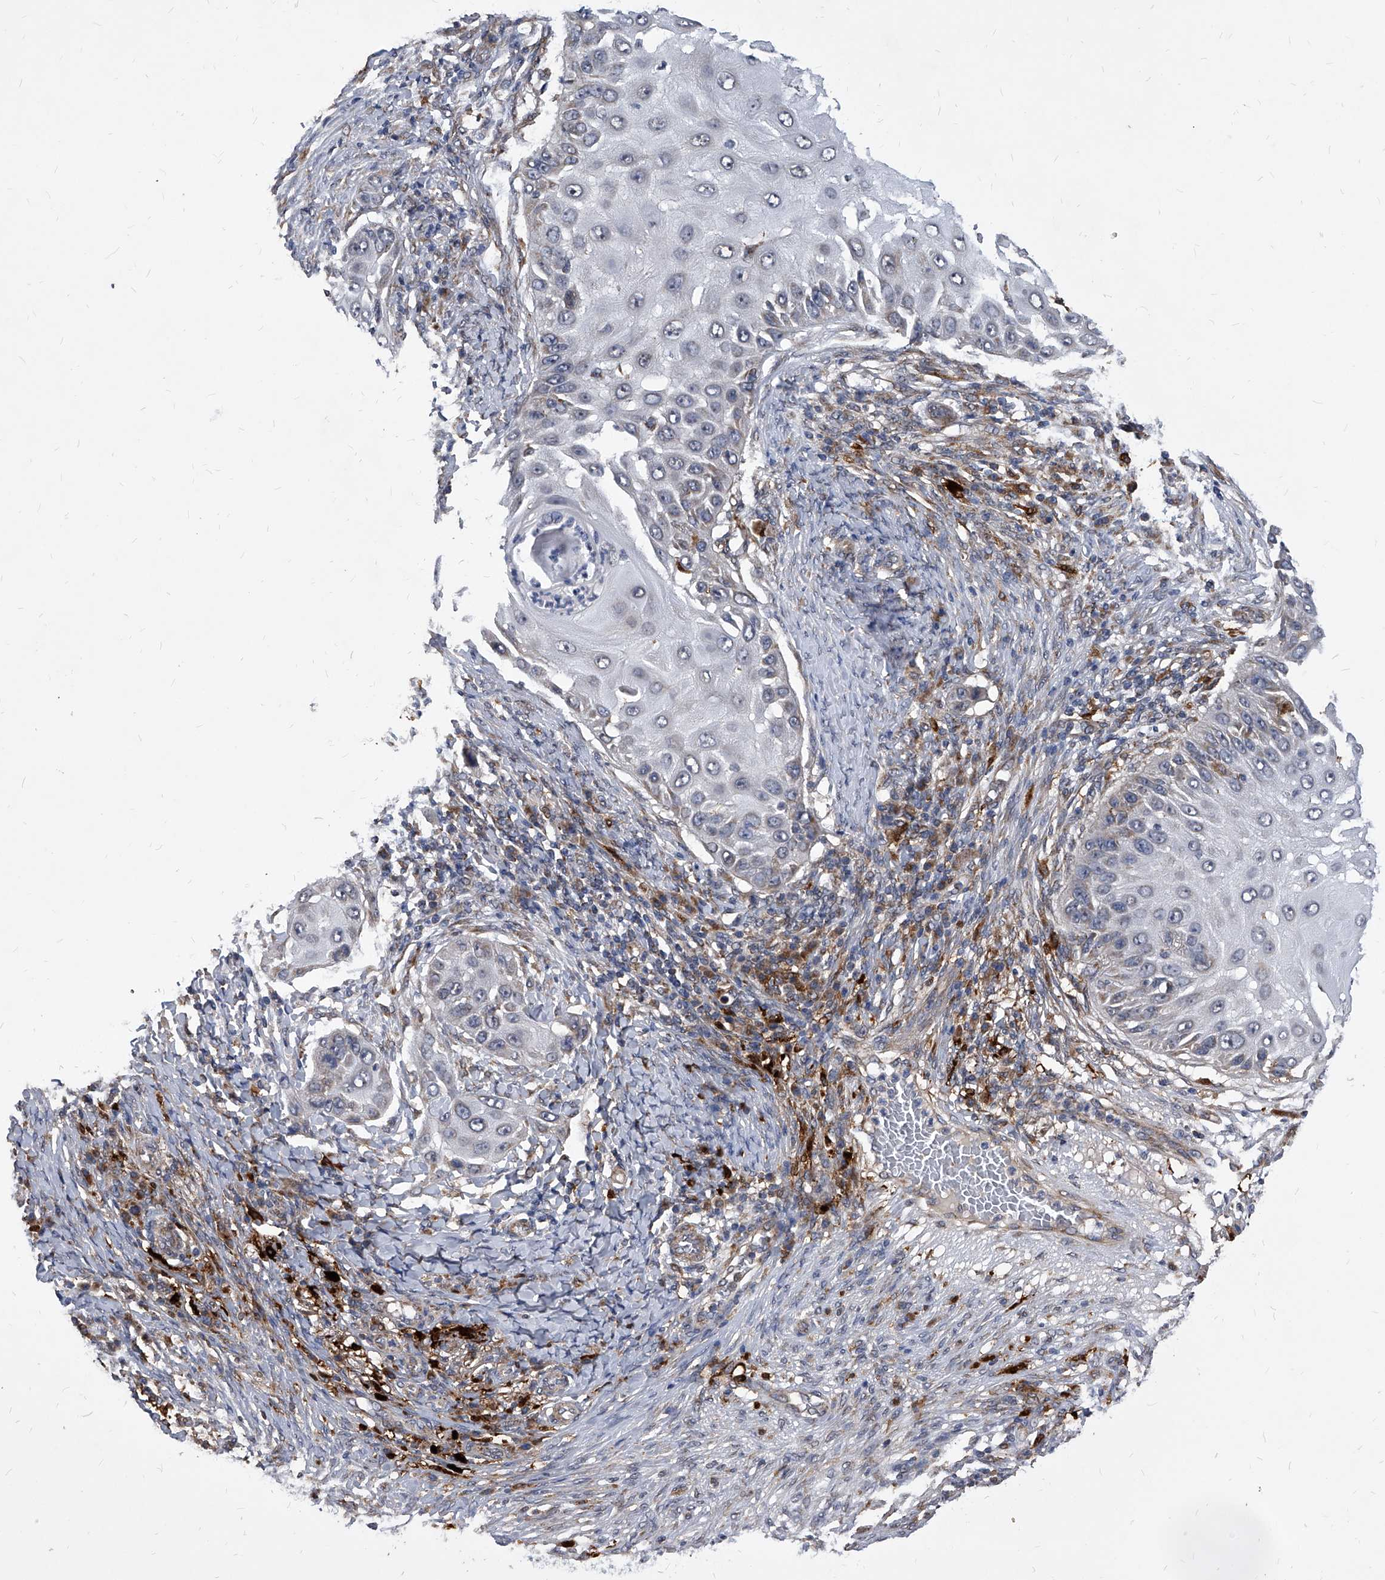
{"staining": {"intensity": "negative", "quantity": "none", "location": "none"}, "tissue": "skin cancer", "cell_type": "Tumor cells", "image_type": "cancer", "snomed": [{"axis": "morphology", "description": "Squamous cell carcinoma, NOS"}, {"axis": "topography", "description": "Skin"}], "caption": "This is an immunohistochemistry (IHC) photomicrograph of skin squamous cell carcinoma. There is no staining in tumor cells.", "gene": "SOBP", "patient": {"sex": "female", "age": 44}}